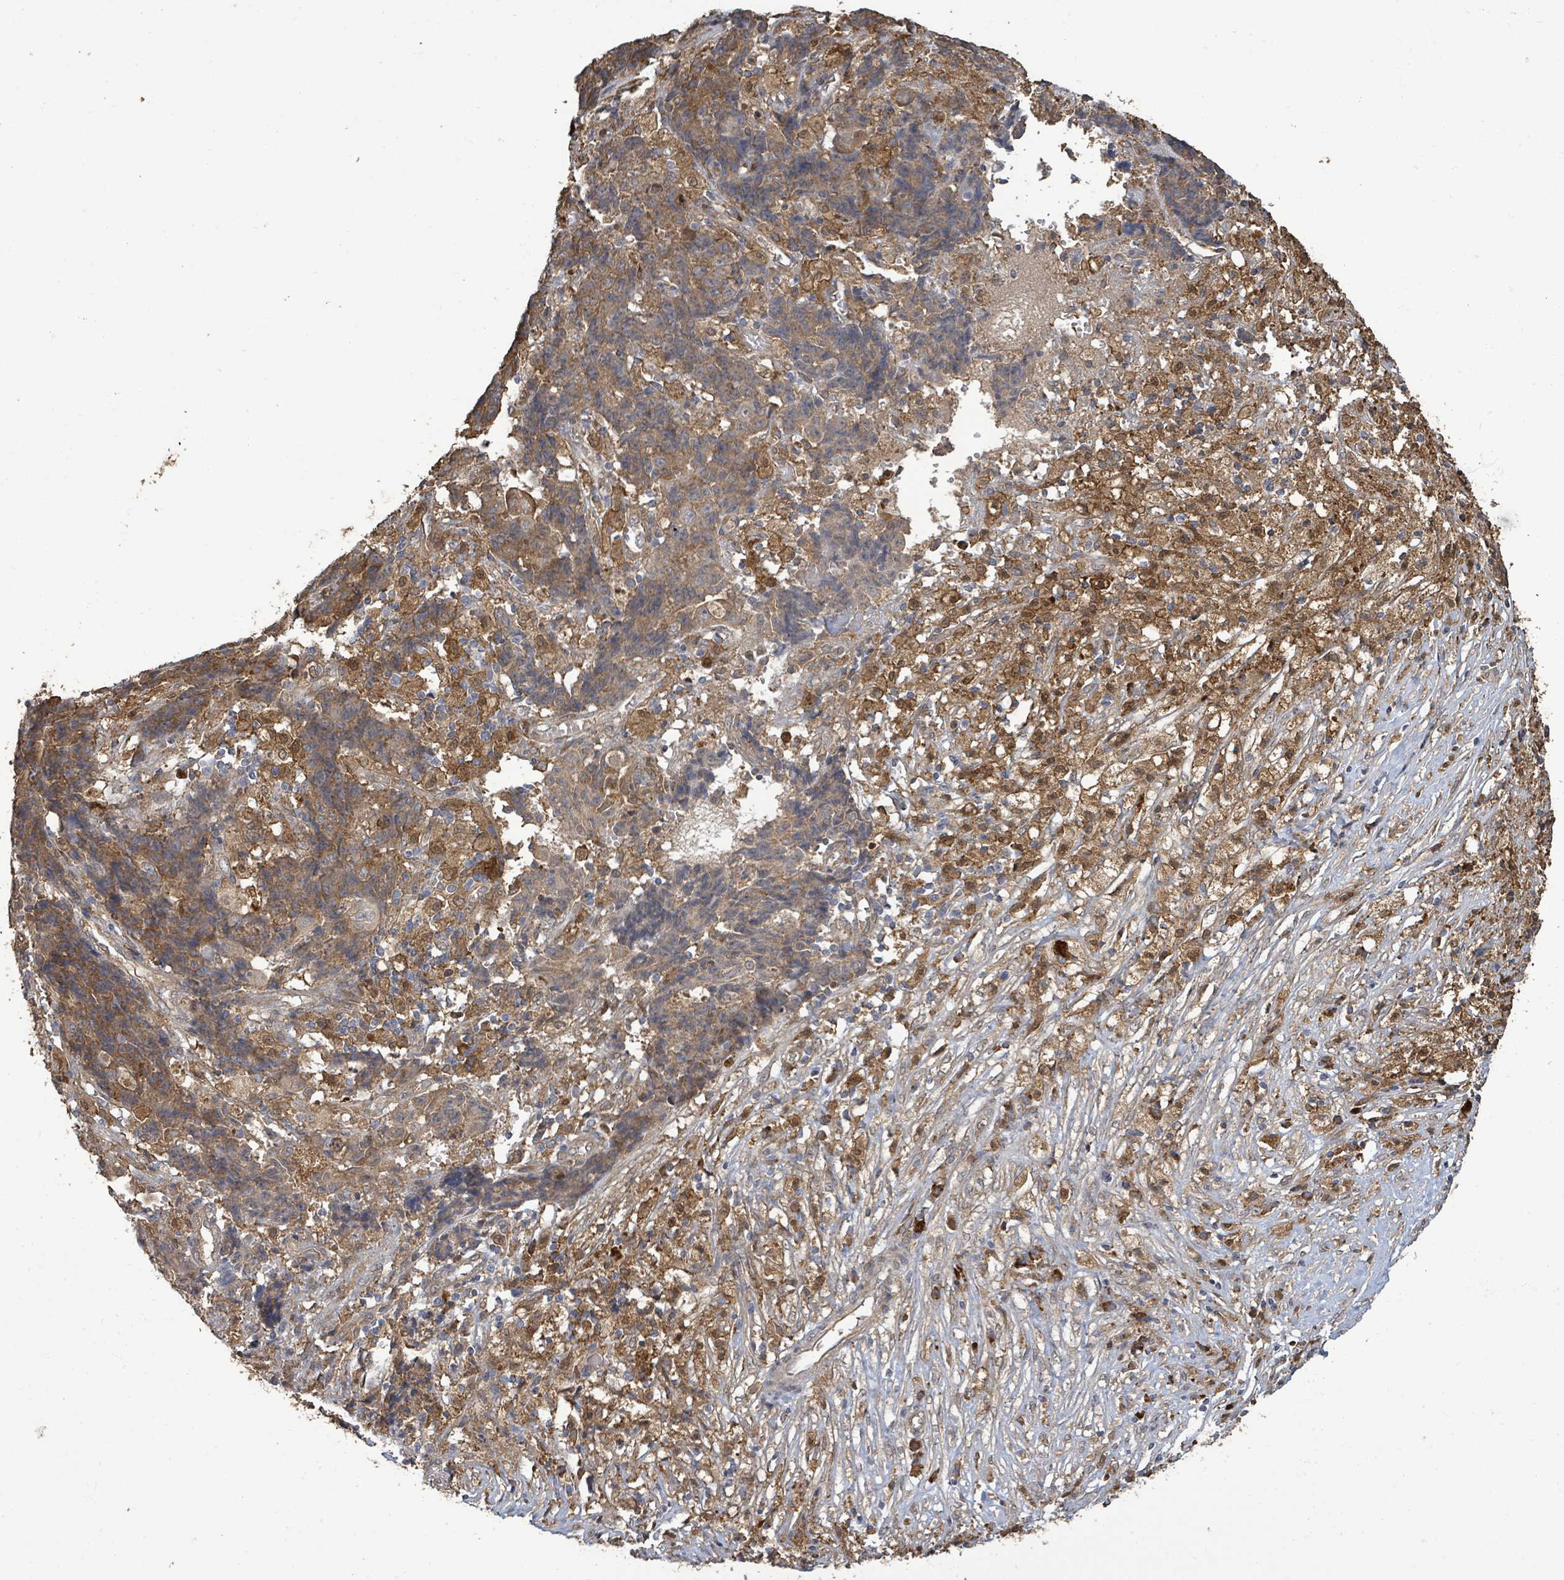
{"staining": {"intensity": "moderate", "quantity": ">75%", "location": "cytoplasmic/membranous"}, "tissue": "ovarian cancer", "cell_type": "Tumor cells", "image_type": "cancer", "snomed": [{"axis": "morphology", "description": "Carcinoma, endometroid"}, {"axis": "topography", "description": "Ovary"}], "caption": "Immunohistochemistry (IHC) histopathology image of ovarian cancer stained for a protein (brown), which reveals medium levels of moderate cytoplasmic/membranous expression in about >75% of tumor cells.", "gene": "ARPIN", "patient": {"sex": "female", "age": 42}}